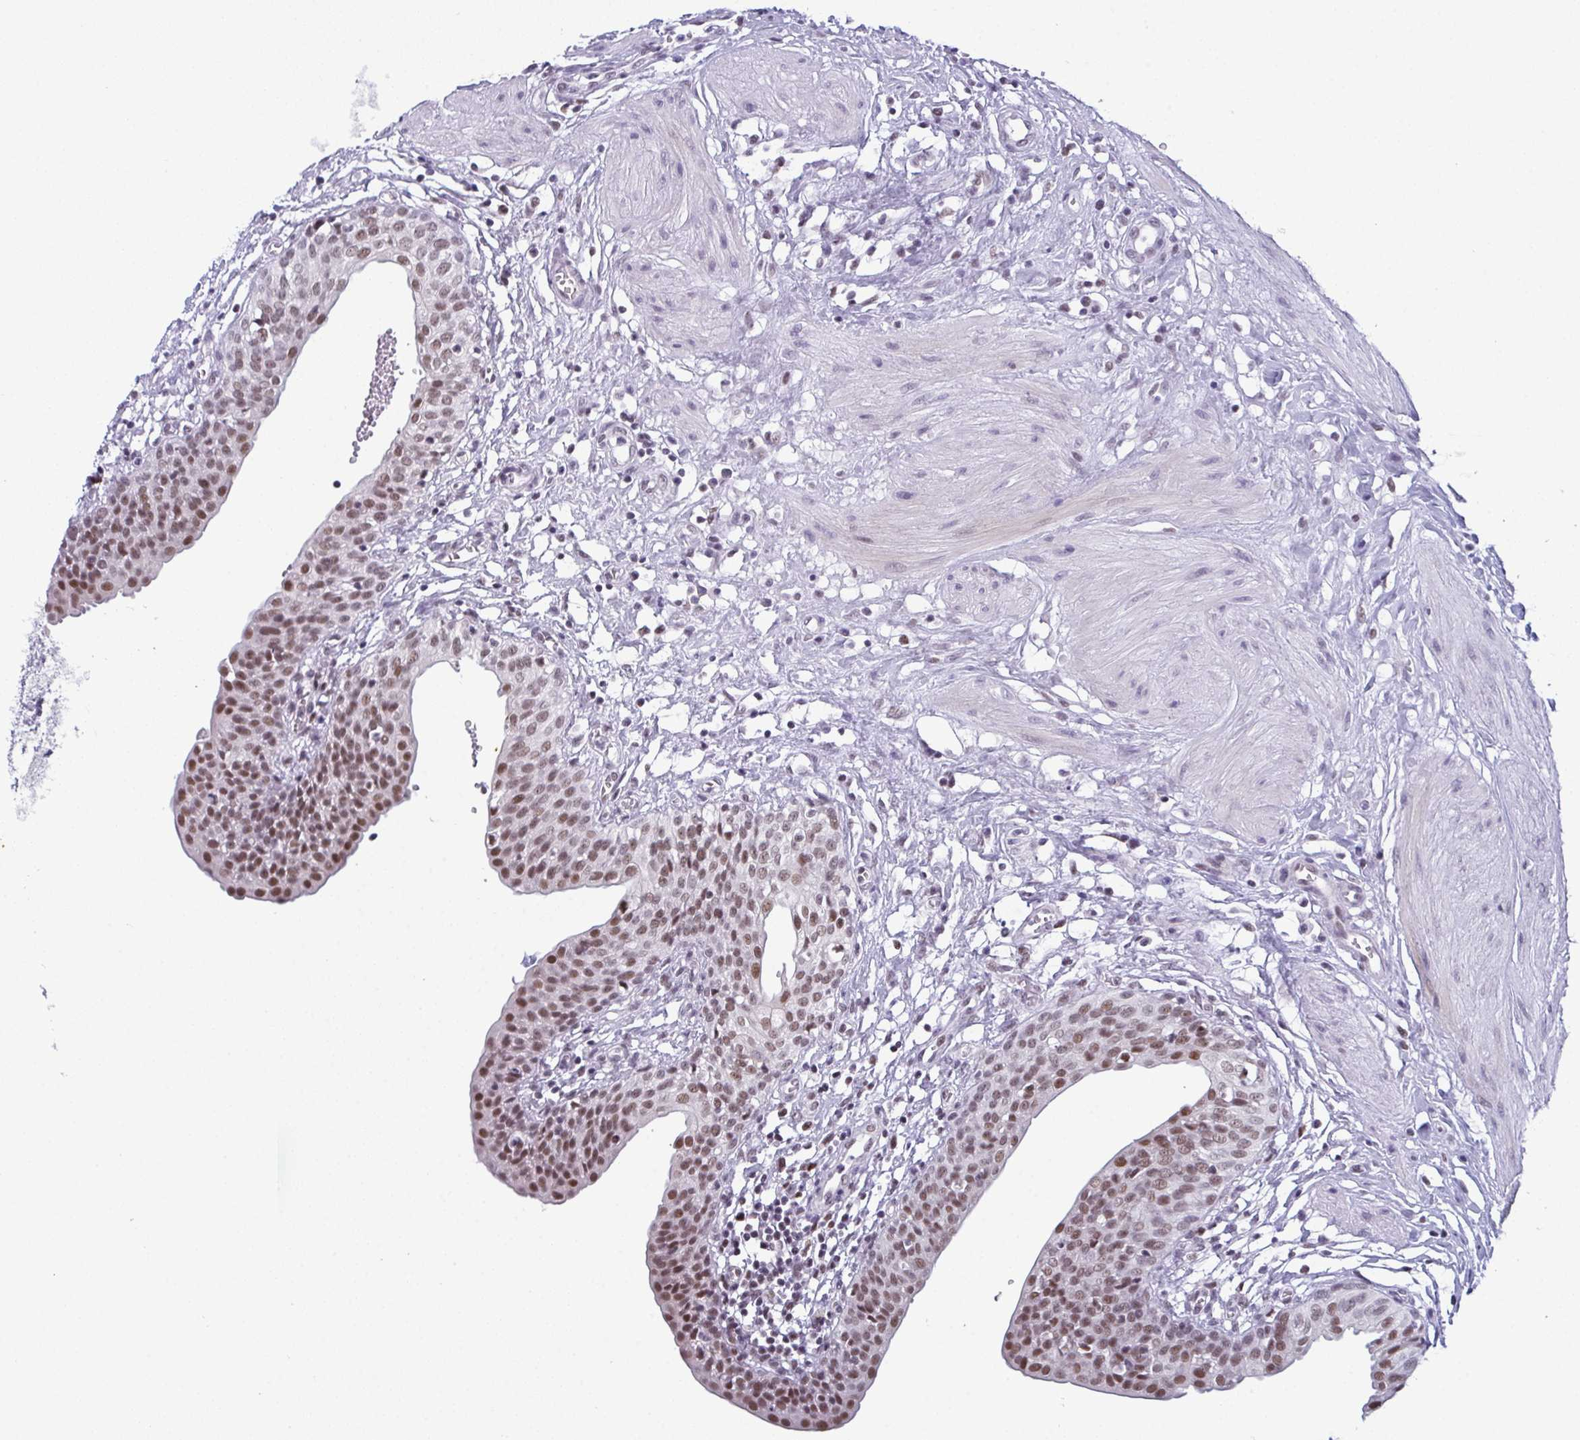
{"staining": {"intensity": "moderate", "quantity": ">75%", "location": "nuclear"}, "tissue": "urinary bladder", "cell_type": "Urothelial cells", "image_type": "normal", "snomed": [{"axis": "morphology", "description": "Normal tissue, NOS"}, {"axis": "topography", "description": "Urinary bladder"}], "caption": "Urothelial cells show medium levels of moderate nuclear staining in about >75% of cells in benign human urinary bladder. (DAB = brown stain, brightfield microscopy at high magnification).", "gene": "RBM7", "patient": {"sex": "male", "age": 55}}